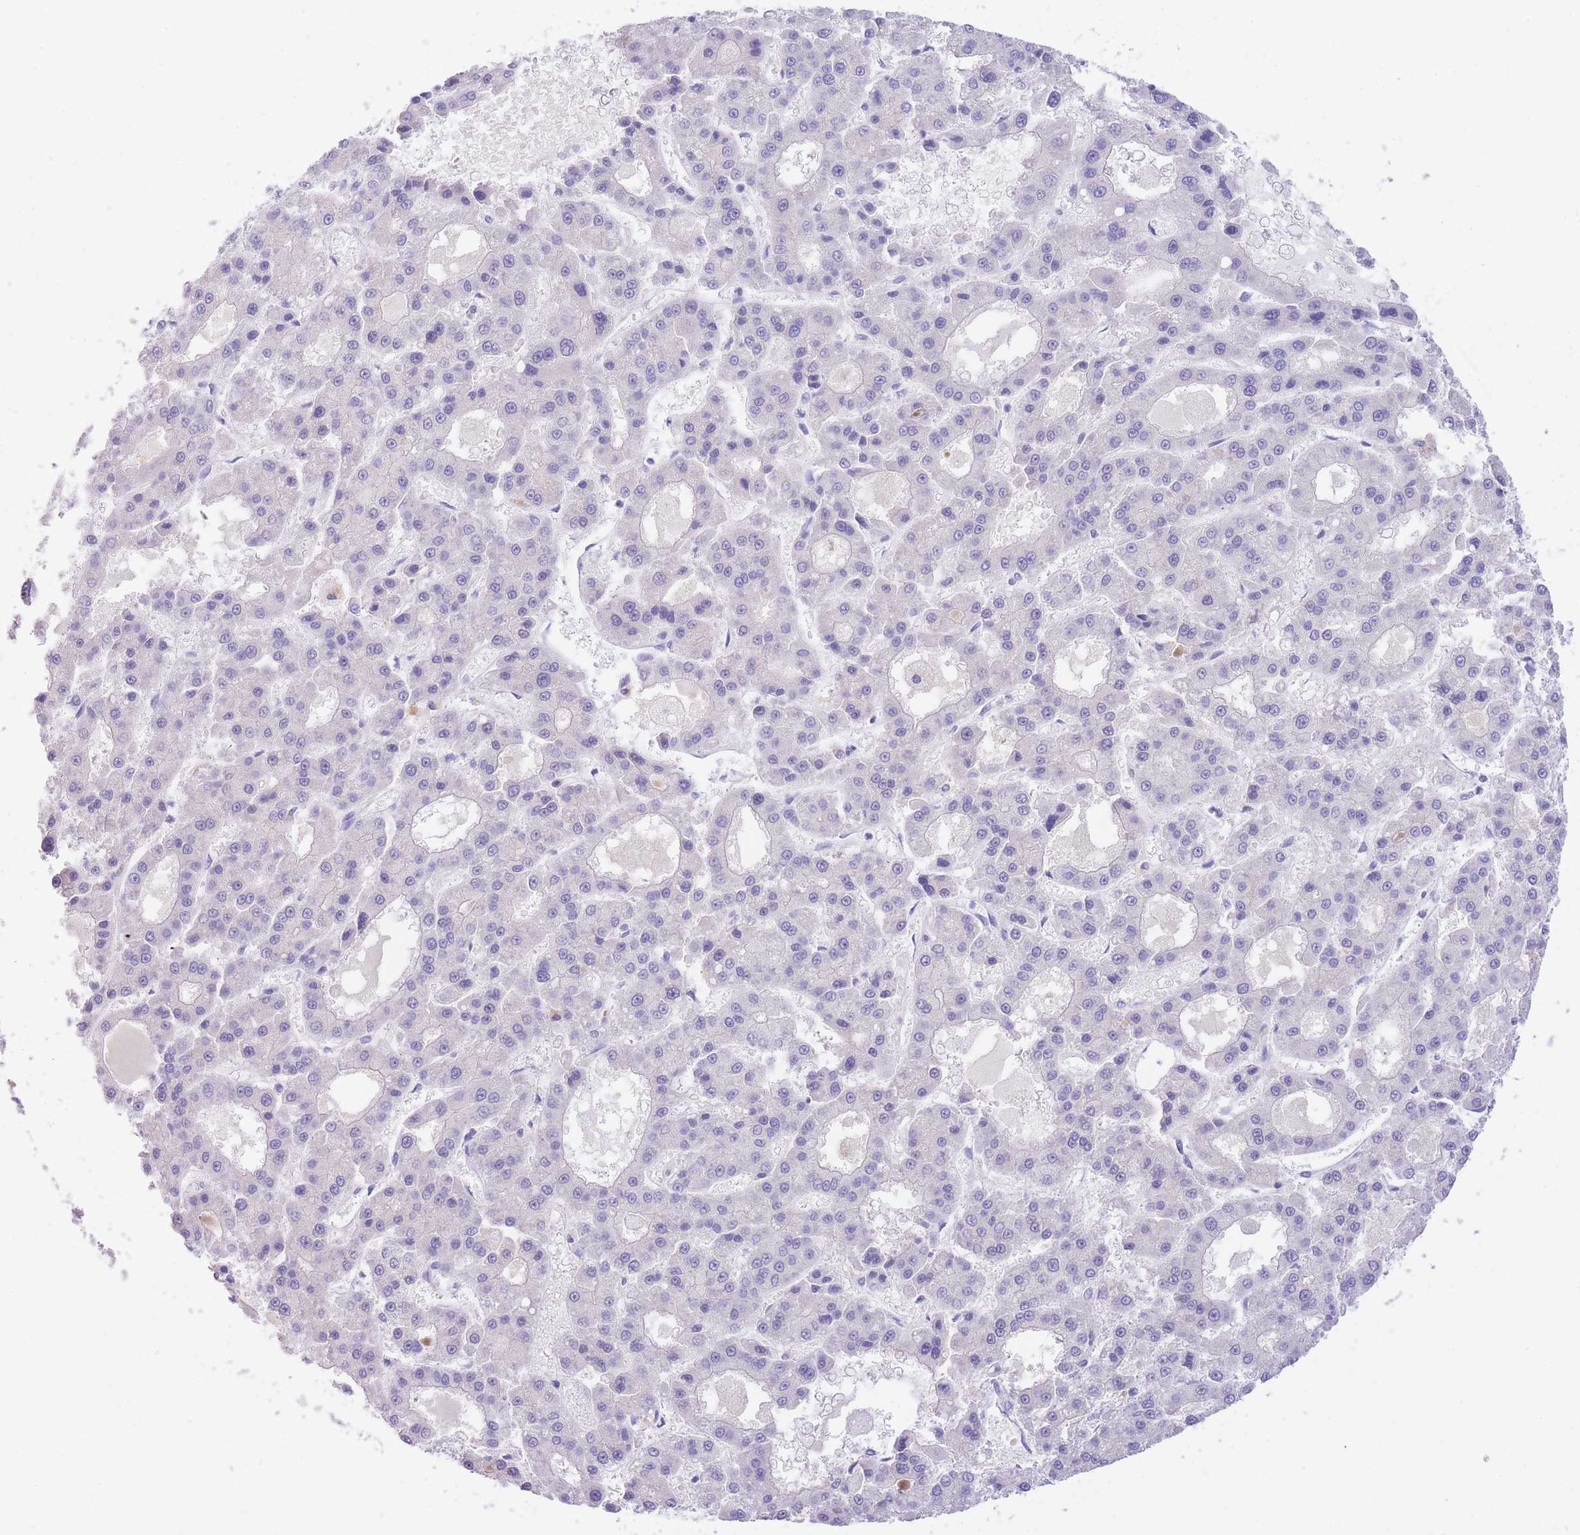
{"staining": {"intensity": "negative", "quantity": "none", "location": "none"}, "tissue": "liver cancer", "cell_type": "Tumor cells", "image_type": "cancer", "snomed": [{"axis": "morphology", "description": "Carcinoma, Hepatocellular, NOS"}, {"axis": "topography", "description": "Liver"}], "caption": "Immunohistochemical staining of hepatocellular carcinoma (liver) shows no significant expression in tumor cells. (Stains: DAB IHC with hematoxylin counter stain, Microscopy: brightfield microscopy at high magnification).", "gene": "SULT1A1", "patient": {"sex": "male", "age": 70}}